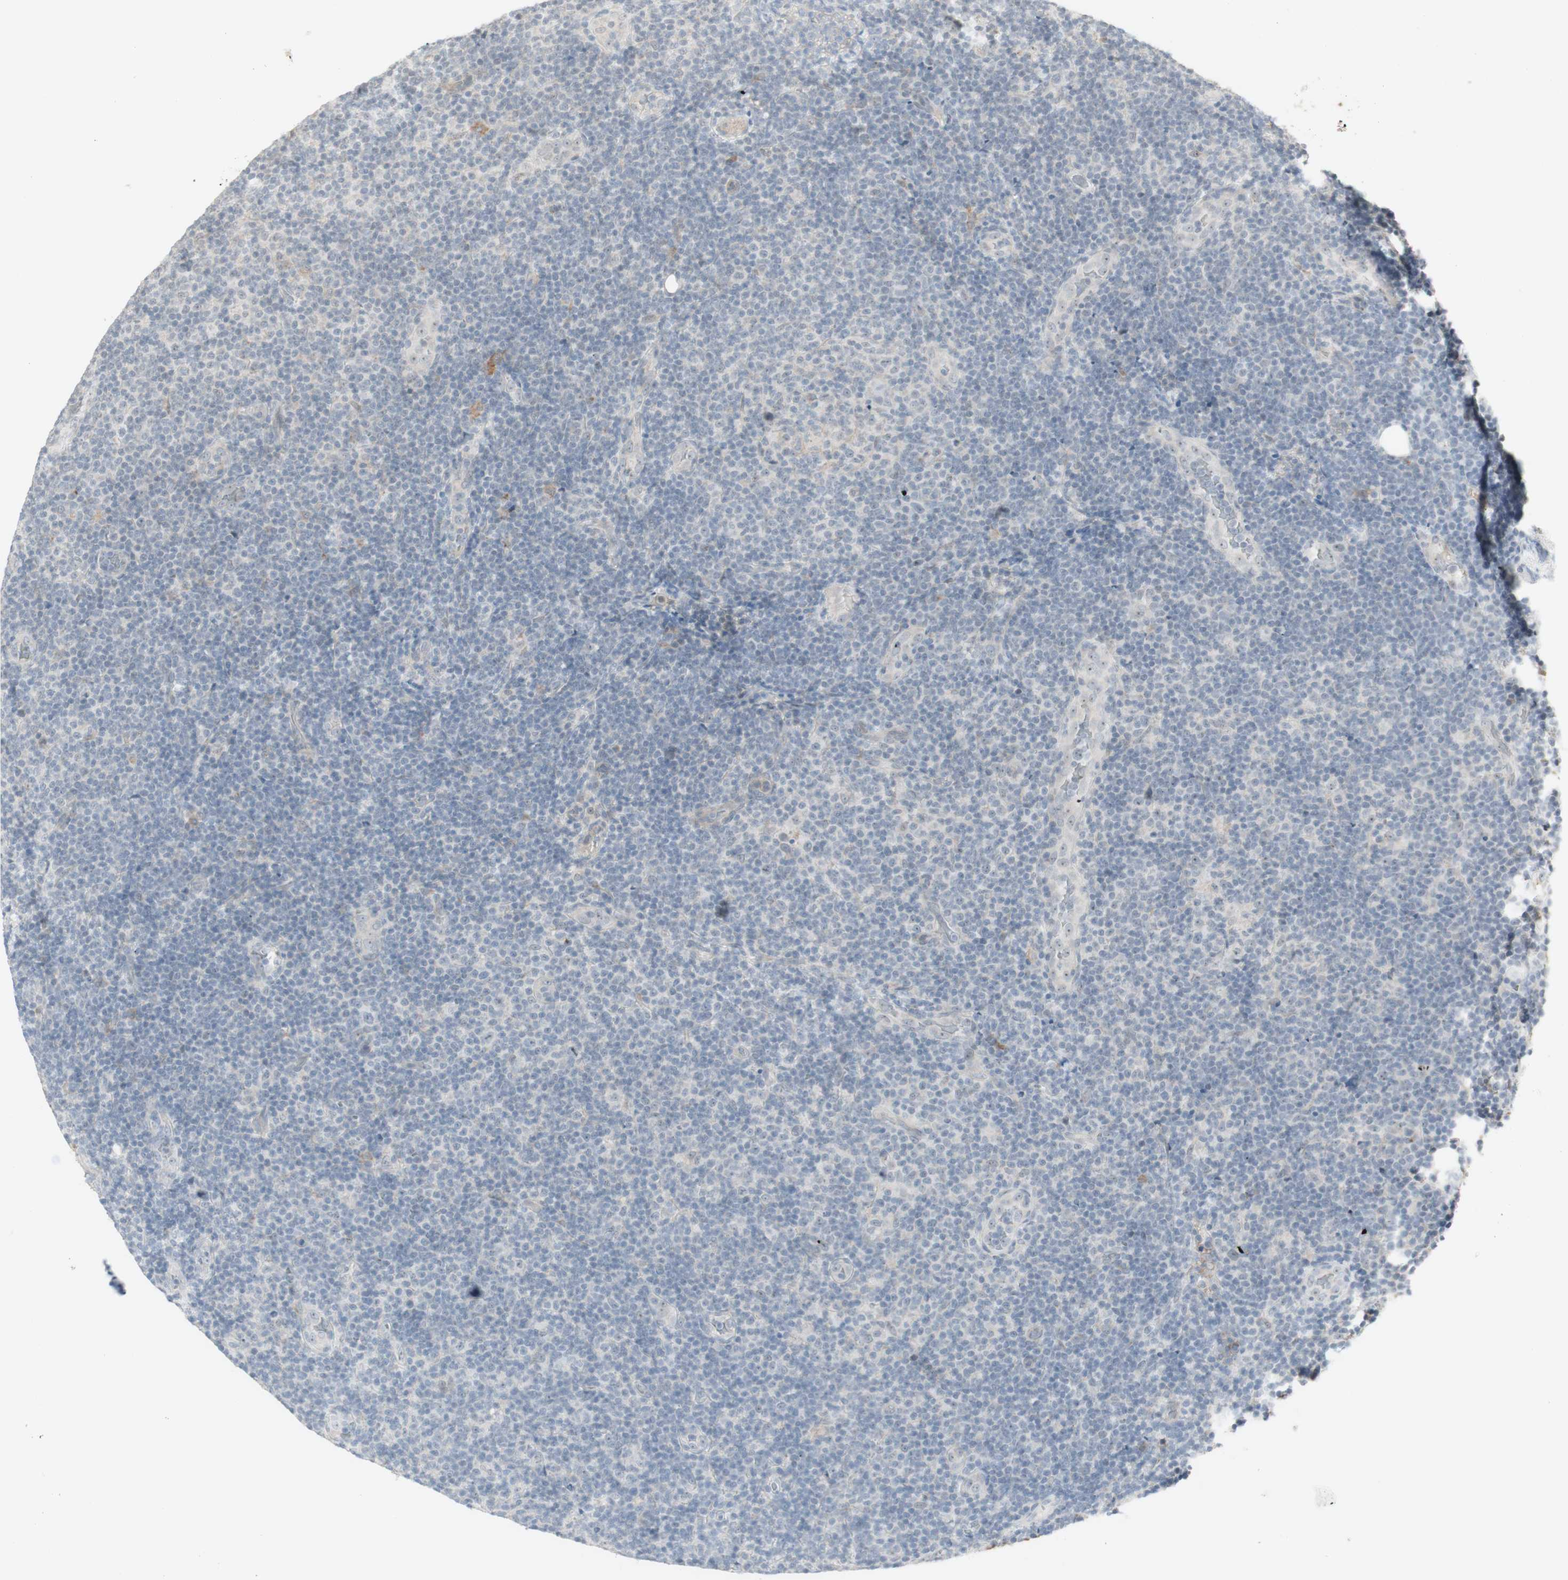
{"staining": {"intensity": "negative", "quantity": "none", "location": "none"}, "tissue": "lymphoma", "cell_type": "Tumor cells", "image_type": "cancer", "snomed": [{"axis": "morphology", "description": "Malignant lymphoma, non-Hodgkin's type, Low grade"}, {"axis": "topography", "description": "Lymph node"}], "caption": "Immunohistochemistry (IHC) micrograph of human lymphoma stained for a protein (brown), which shows no staining in tumor cells. (DAB (3,3'-diaminobenzidine) immunohistochemistry, high magnification).", "gene": "PLCD4", "patient": {"sex": "male", "age": 83}}